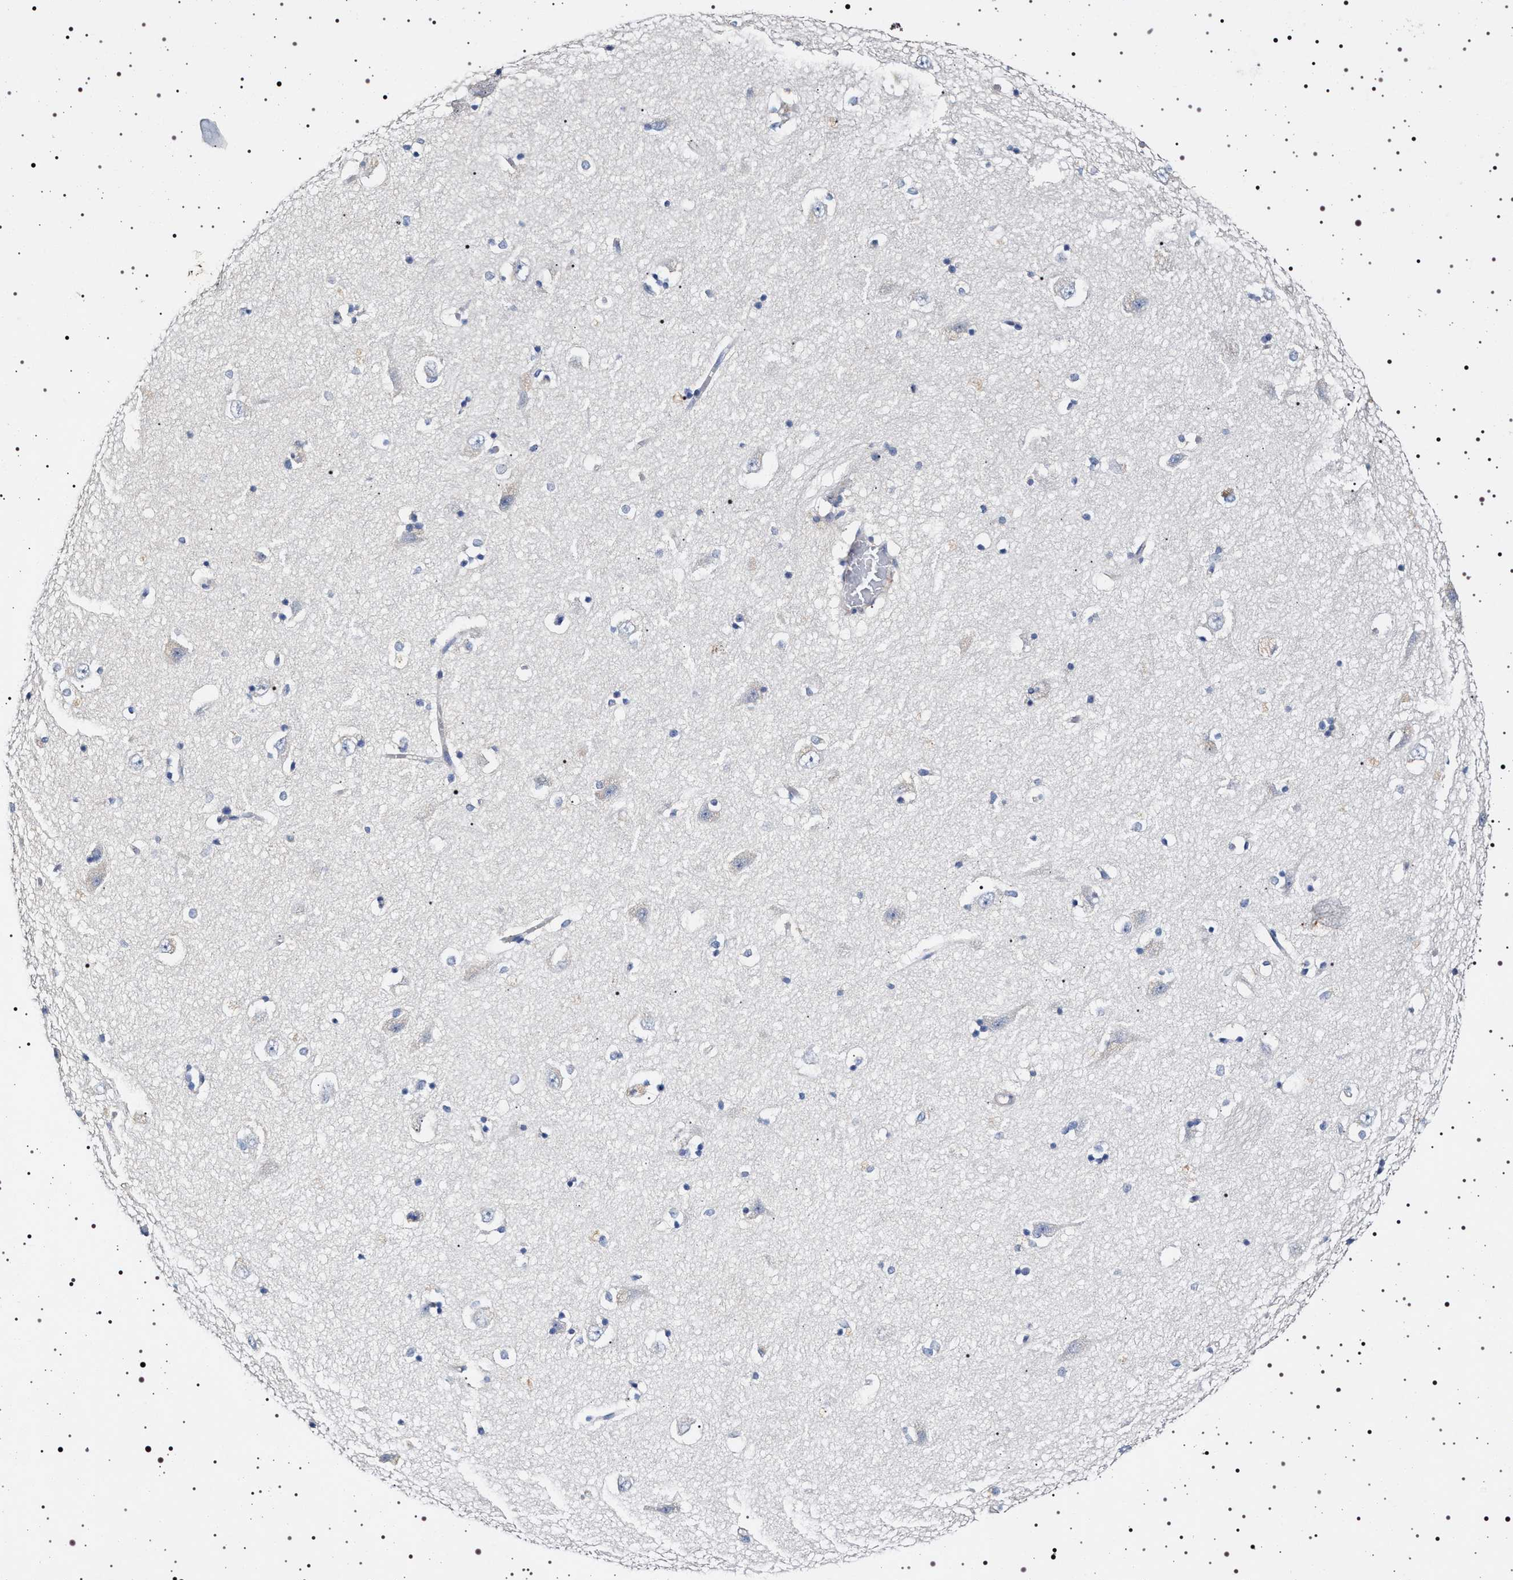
{"staining": {"intensity": "negative", "quantity": "none", "location": "none"}, "tissue": "hippocampus", "cell_type": "Glial cells", "image_type": "normal", "snomed": [{"axis": "morphology", "description": "Normal tissue, NOS"}, {"axis": "topography", "description": "Hippocampus"}], "caption": "An immunohistochemistry image of unremarkable hippocampus is shown. There is no staining in glial cells of hippocampus.", "gene": "NAALADL2", "patient": {"sex": "male", "age": 45}}